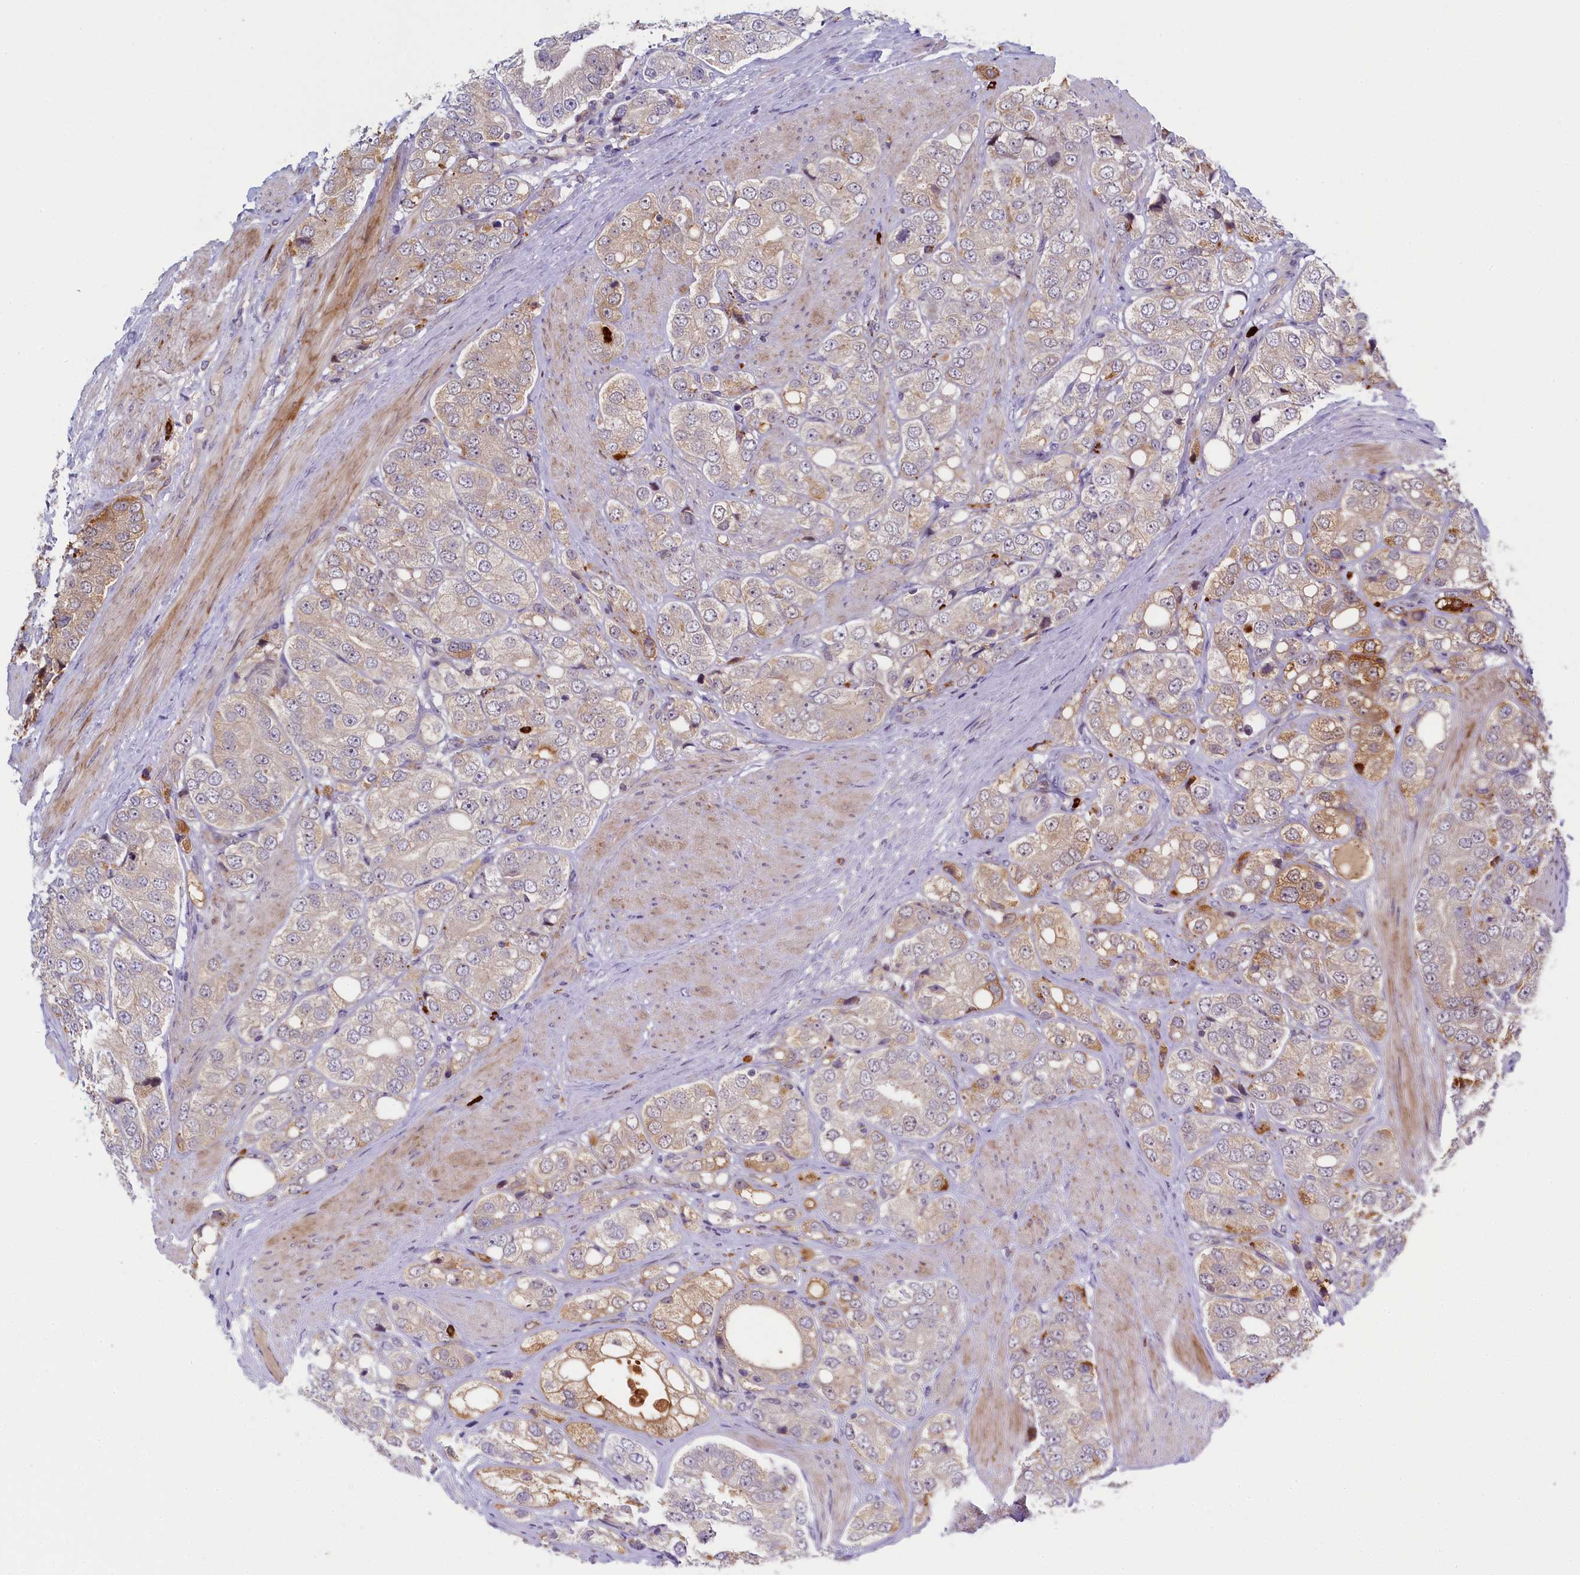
{"staining": {"intensity": "moderate", "quantity": "<25%", "location": "cytoplasmic/membranous"}, "tissue": "prostate cancer", "cell_type": "Tumor cells", "image_type": "cancer", "snomed": [{"axis": "morphology", "description": "Adenocarcinoma, High grade"}, {"axis": "topography", "description": "Prostate"}], "caption": "Human high-grade adenocarcinoma (prostate) stained with a protein marker shows moderate staining in tumor cells.", "gene": "CCL23", "patient": {"sex": "male", "age": 50}}